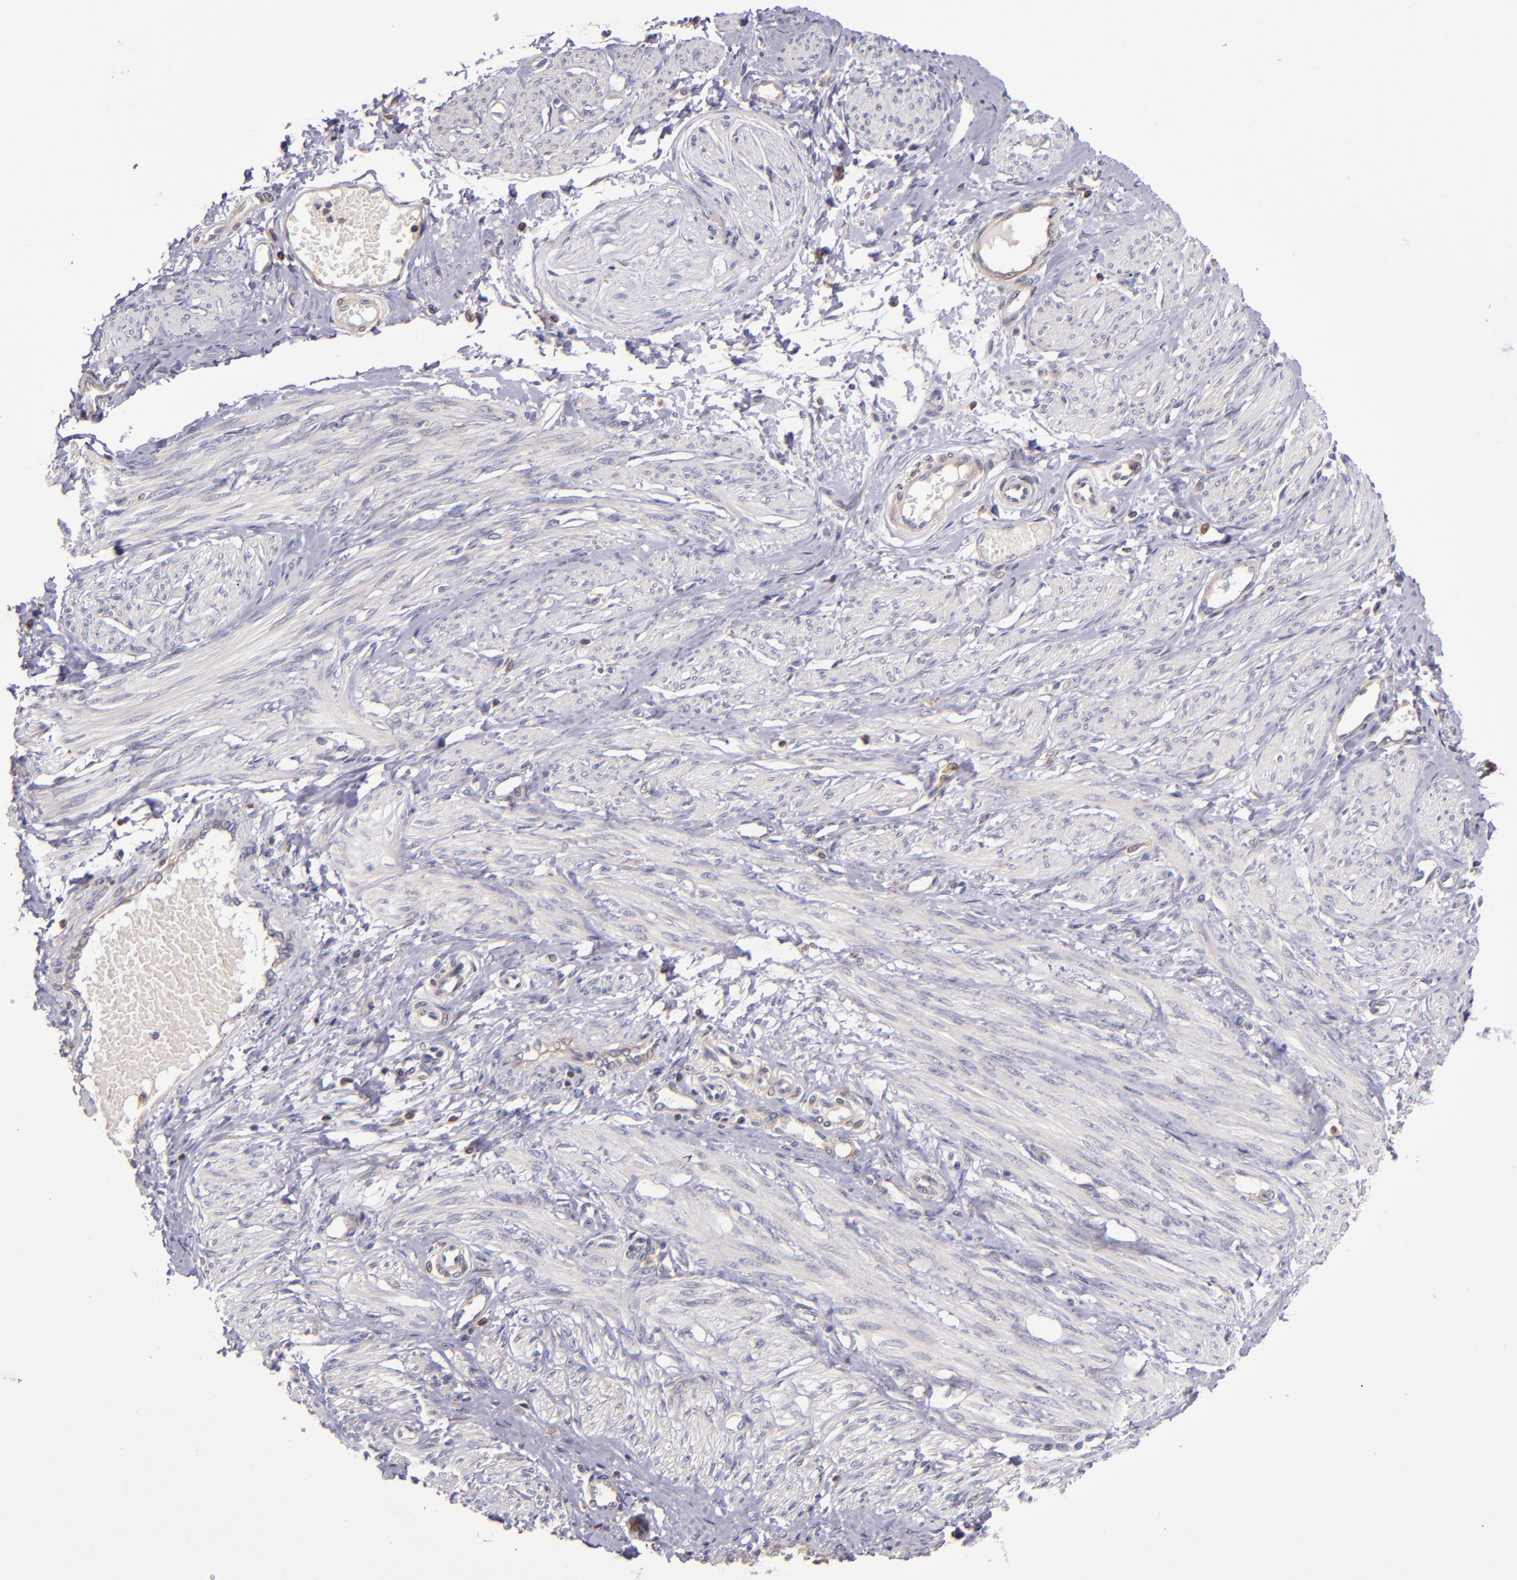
{"staining": {"intensity": "negative", "quantity": "none", "location": "none"}, "tissue": "smooth muscle", "cell_type": "Smooth muscle cells", "image_type": "normal", "snomed": [{"axis": "morphology", "description": "Normal tissue, NOS"}, {"axis": "topography", "description": "Smooth muscle"}, {"axis": "topography", "description": "Uterus"}], "caption": "Protein analysis of normal smooth muscle demonstrates no significant expression in smooth muscle cells.", "gene": "EIF4ENIF1", "patient": {"sex": "female", "age": 39}}